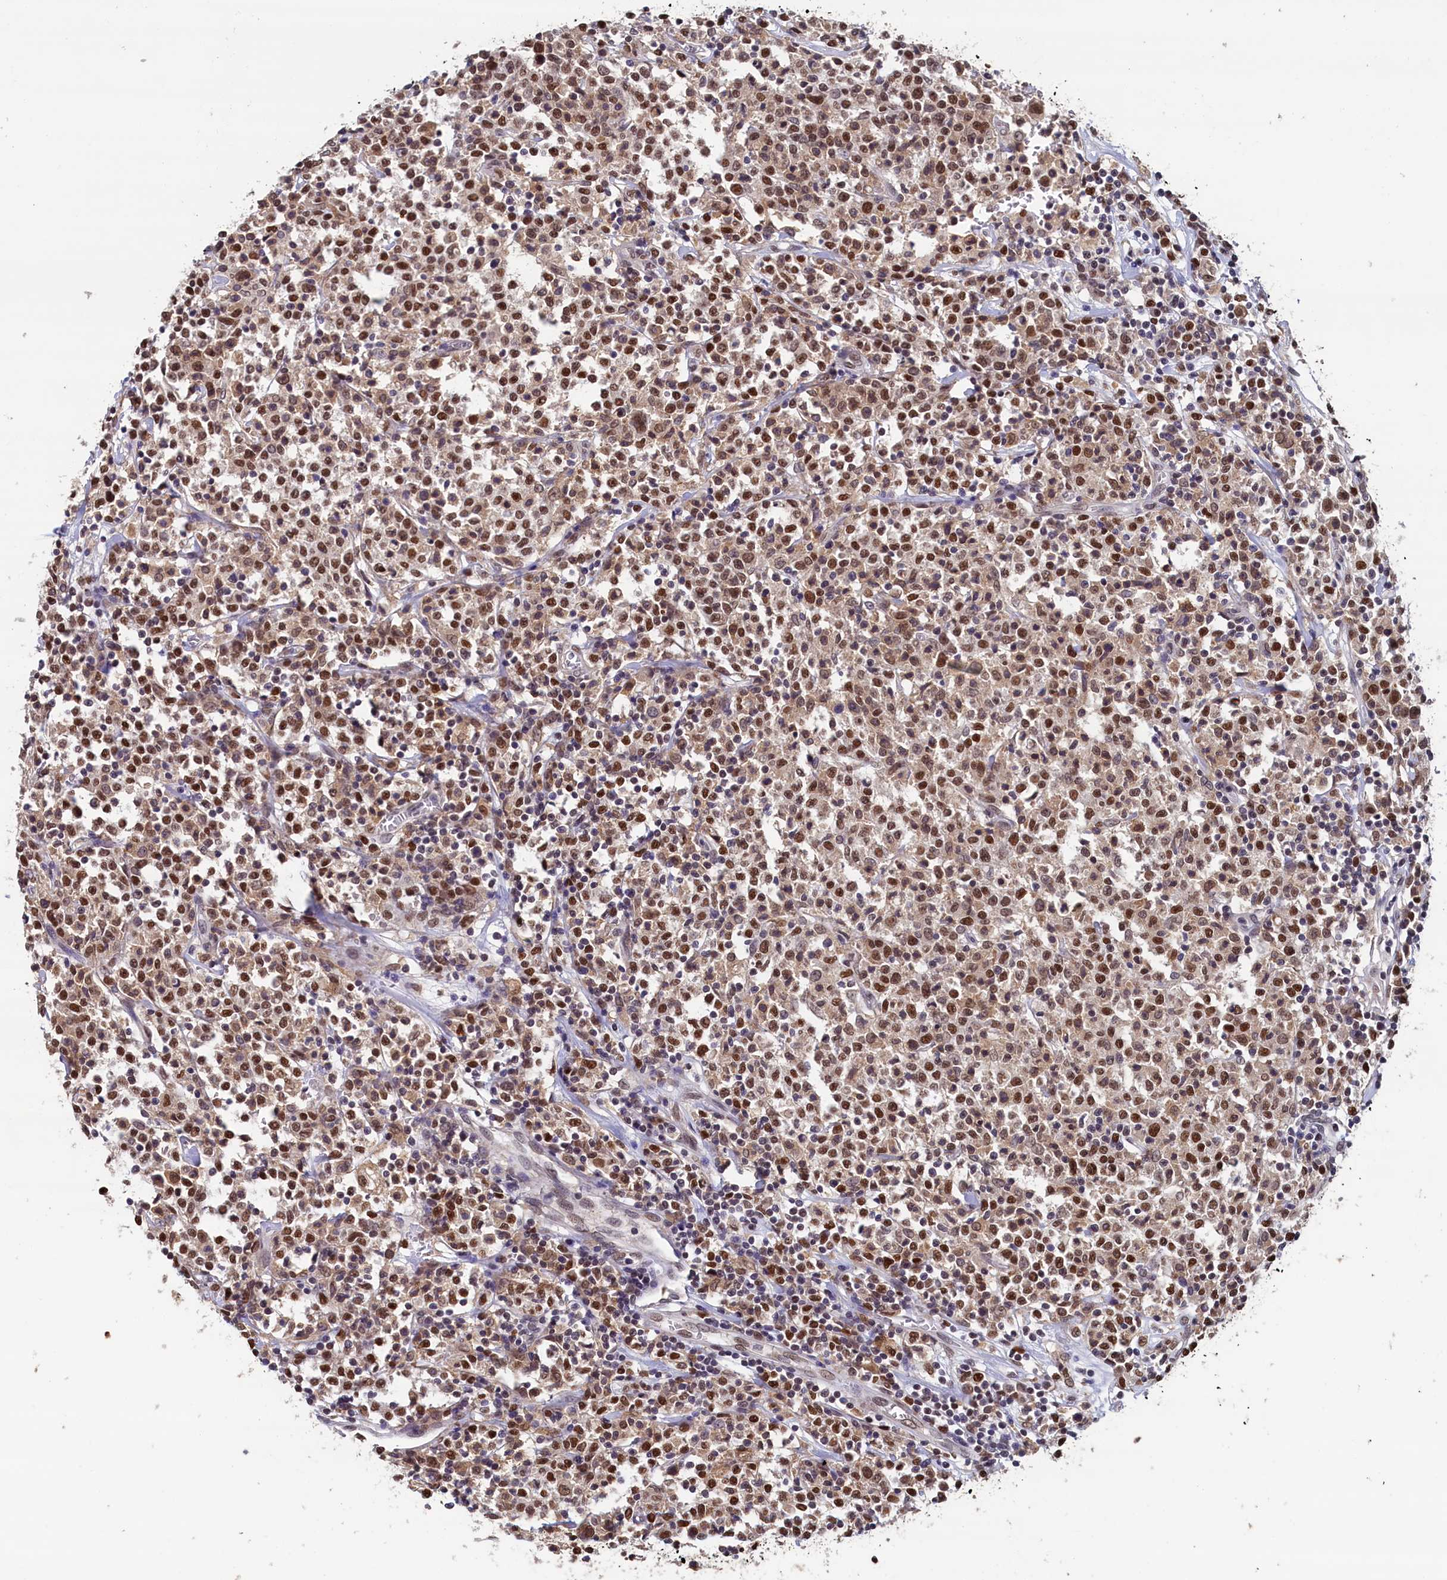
{"staining": {"intensity": "moderate", "quantity": ">75%", "location": "nuclear"}, "tissue": "lymphoma", "cell_type": "Tumor cells", "image_type": "cancer", "snomed": [{"axis": "morphology", "description": "Malignant lymphoma, non-Hodgkin's type, Low grade"}, {"axis": "topography", "description": "Small intestine"}], "caption": "IHC micrograph of human low-grade malignant lymphoma, non-Hodgkin's type stained for a protein (brown), which displays medium levels of moderate nuclear expression in approximately >75% of tumor cells.", "gene": "AHCY", "patient": {"sex": "female", "age": 59}}